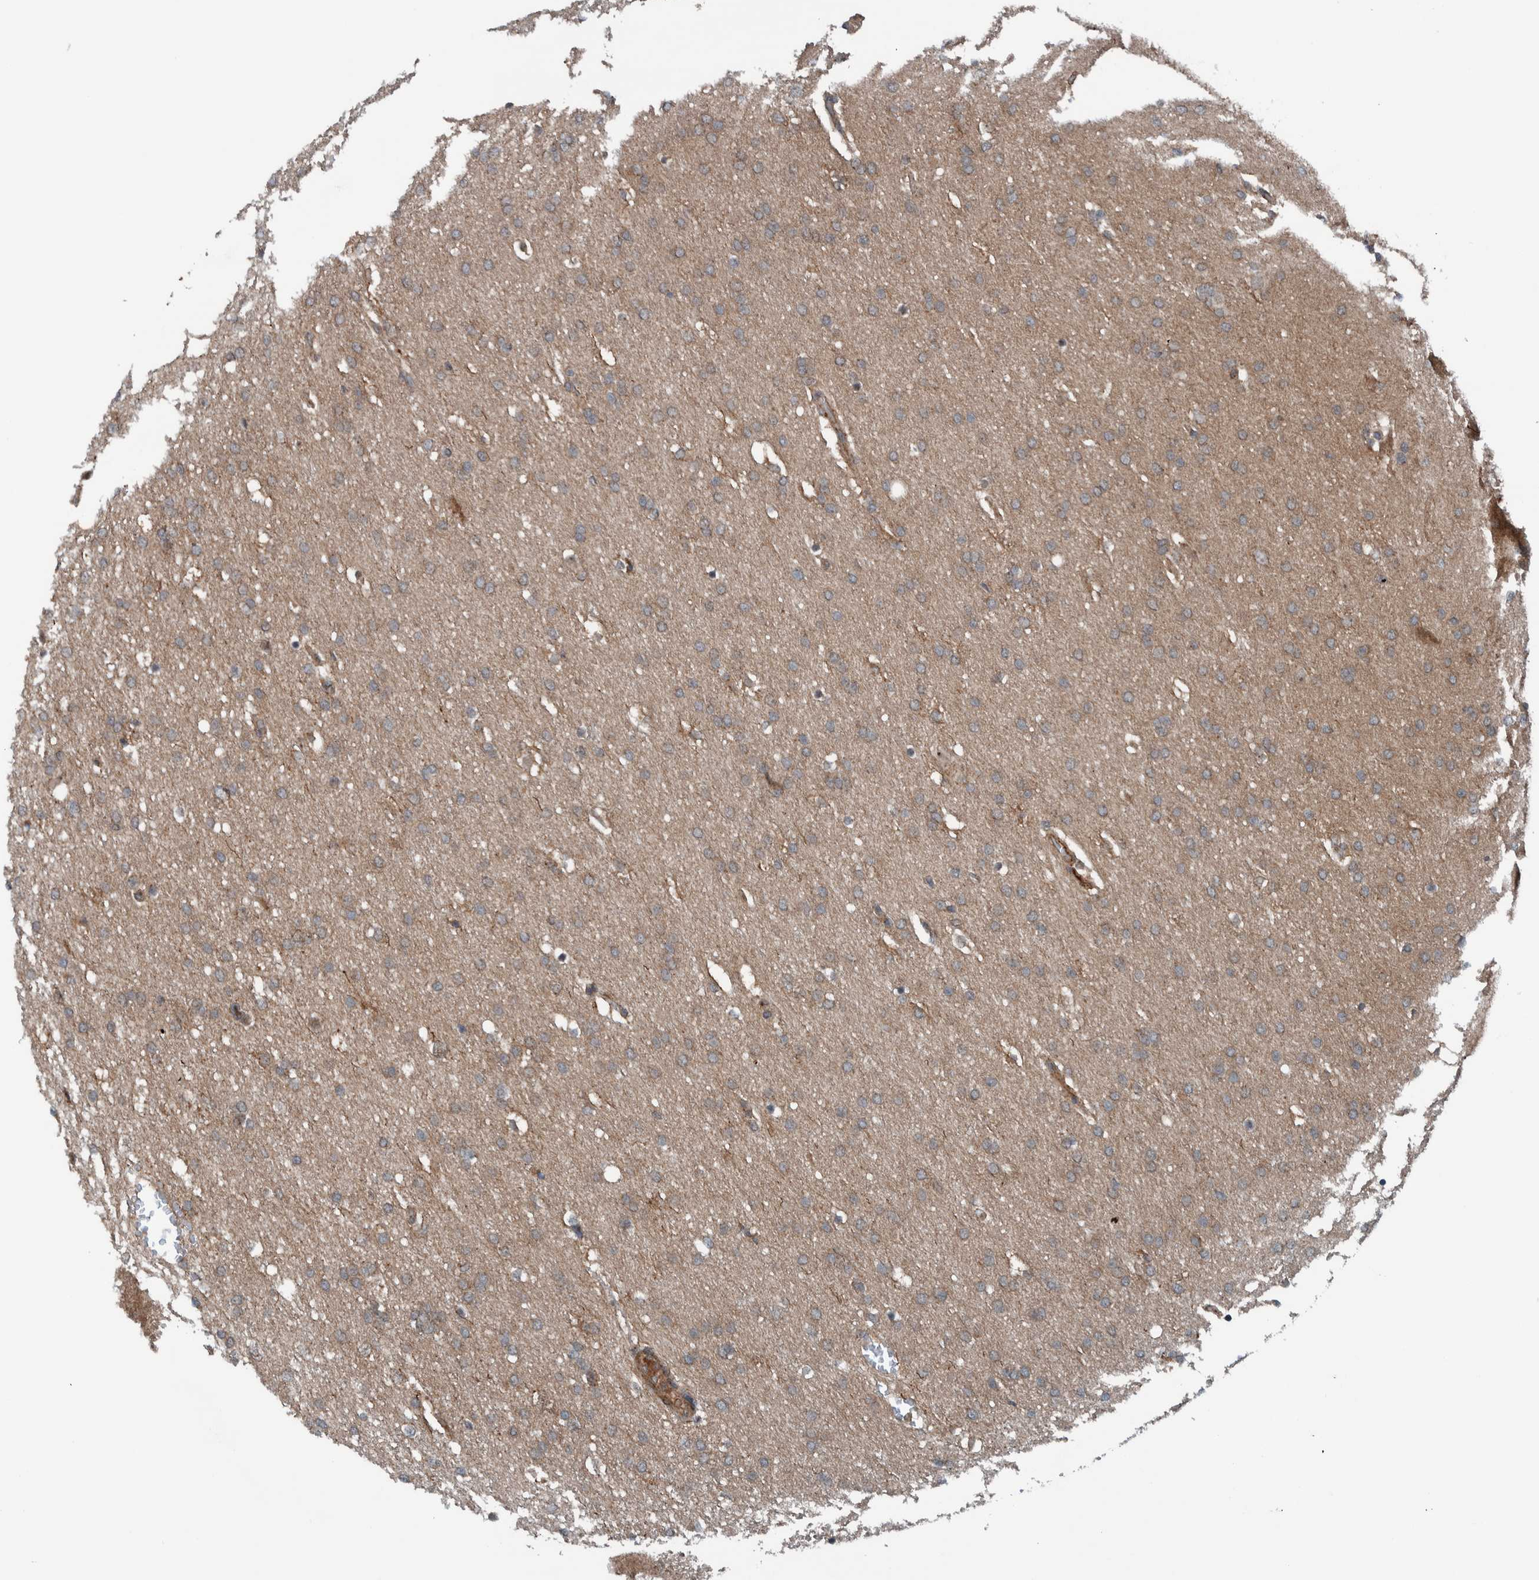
{"staining": {"intensity": "weak", "quantity": ">75%", "location": "cytoplasmic/membranous"}, "tissue": "glioma", "cell_type": "Tumor cells", "image_type": "cancer", "snomed": [{"axis": "morphology", "description": "Glioma, malignant, Low grade"}, {"axis": "topography", "description": "Brain"}], "caption": "Immunohistochemical staining of human malignant glioma (low-grade) demonstrates weak cytoplasmic/membranous protein staining in about >75% of tumor cells. (brown staining indicates protein expression, while blue staining denotes nuclei).", "gene": "CUEDC1", "patient": {"sex": "female", "age": 37}}